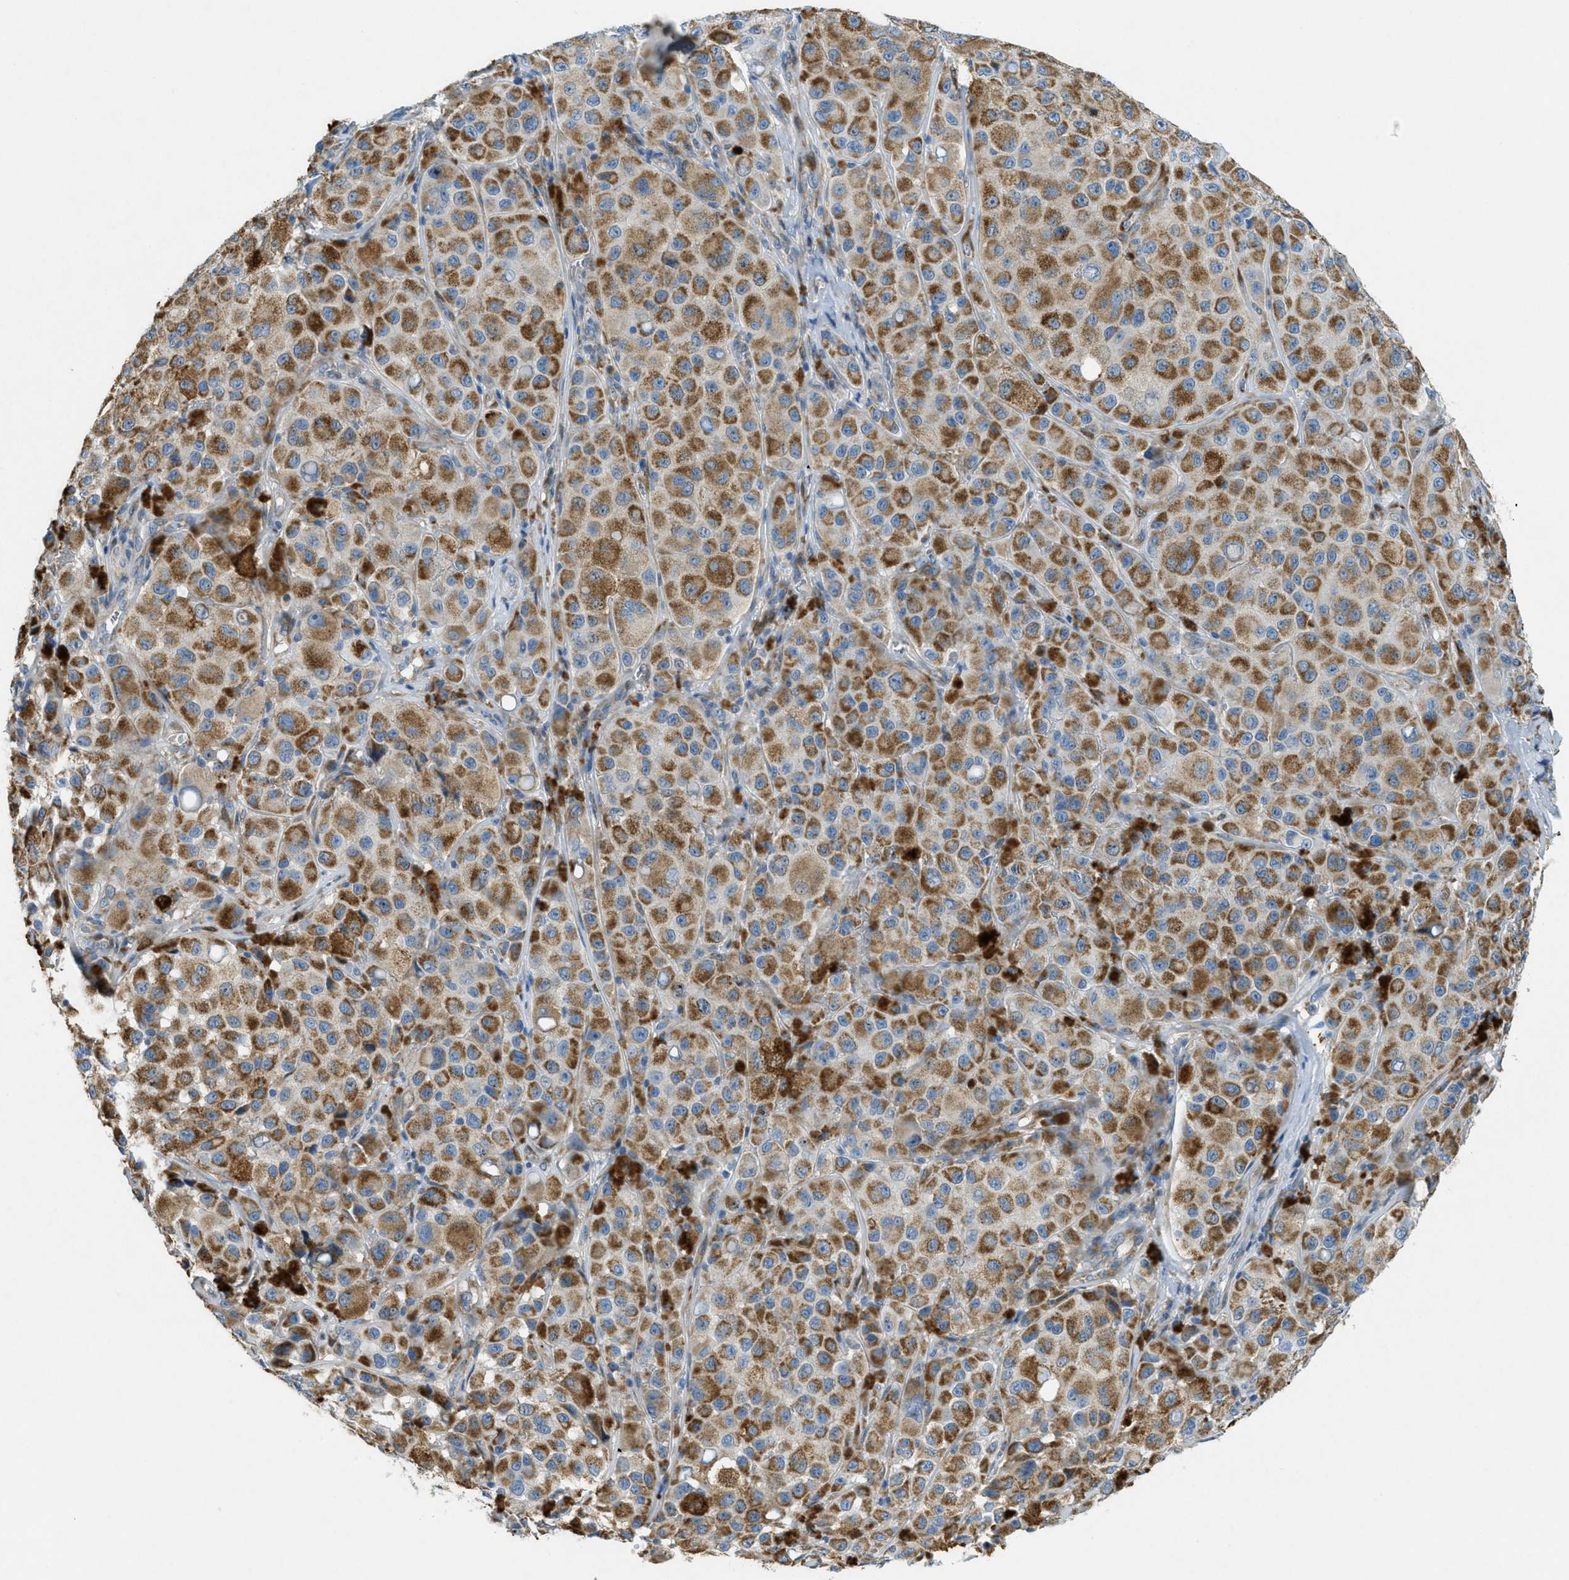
{"staining": {"intensity": "moderate", "quantity": ">75%", "location": "cytoplasmic/membranous"}, "tissue": "melanoma", "cell_type": "Tumor cells", "image_type": "cancer", "snomed": [{"axis": "morphology", "description": "Malignant melanoma, NOS"}, {"axis": "topography", "description": "Skin"}], "caption": "The histopathology image demonstrates staining of melanoma, revealing moderate cytoplasmic/membranous protein positivity (brown color) within tumor cells.", "gene": "CYGB", "patient": {"sex": "male", "age": 84}}